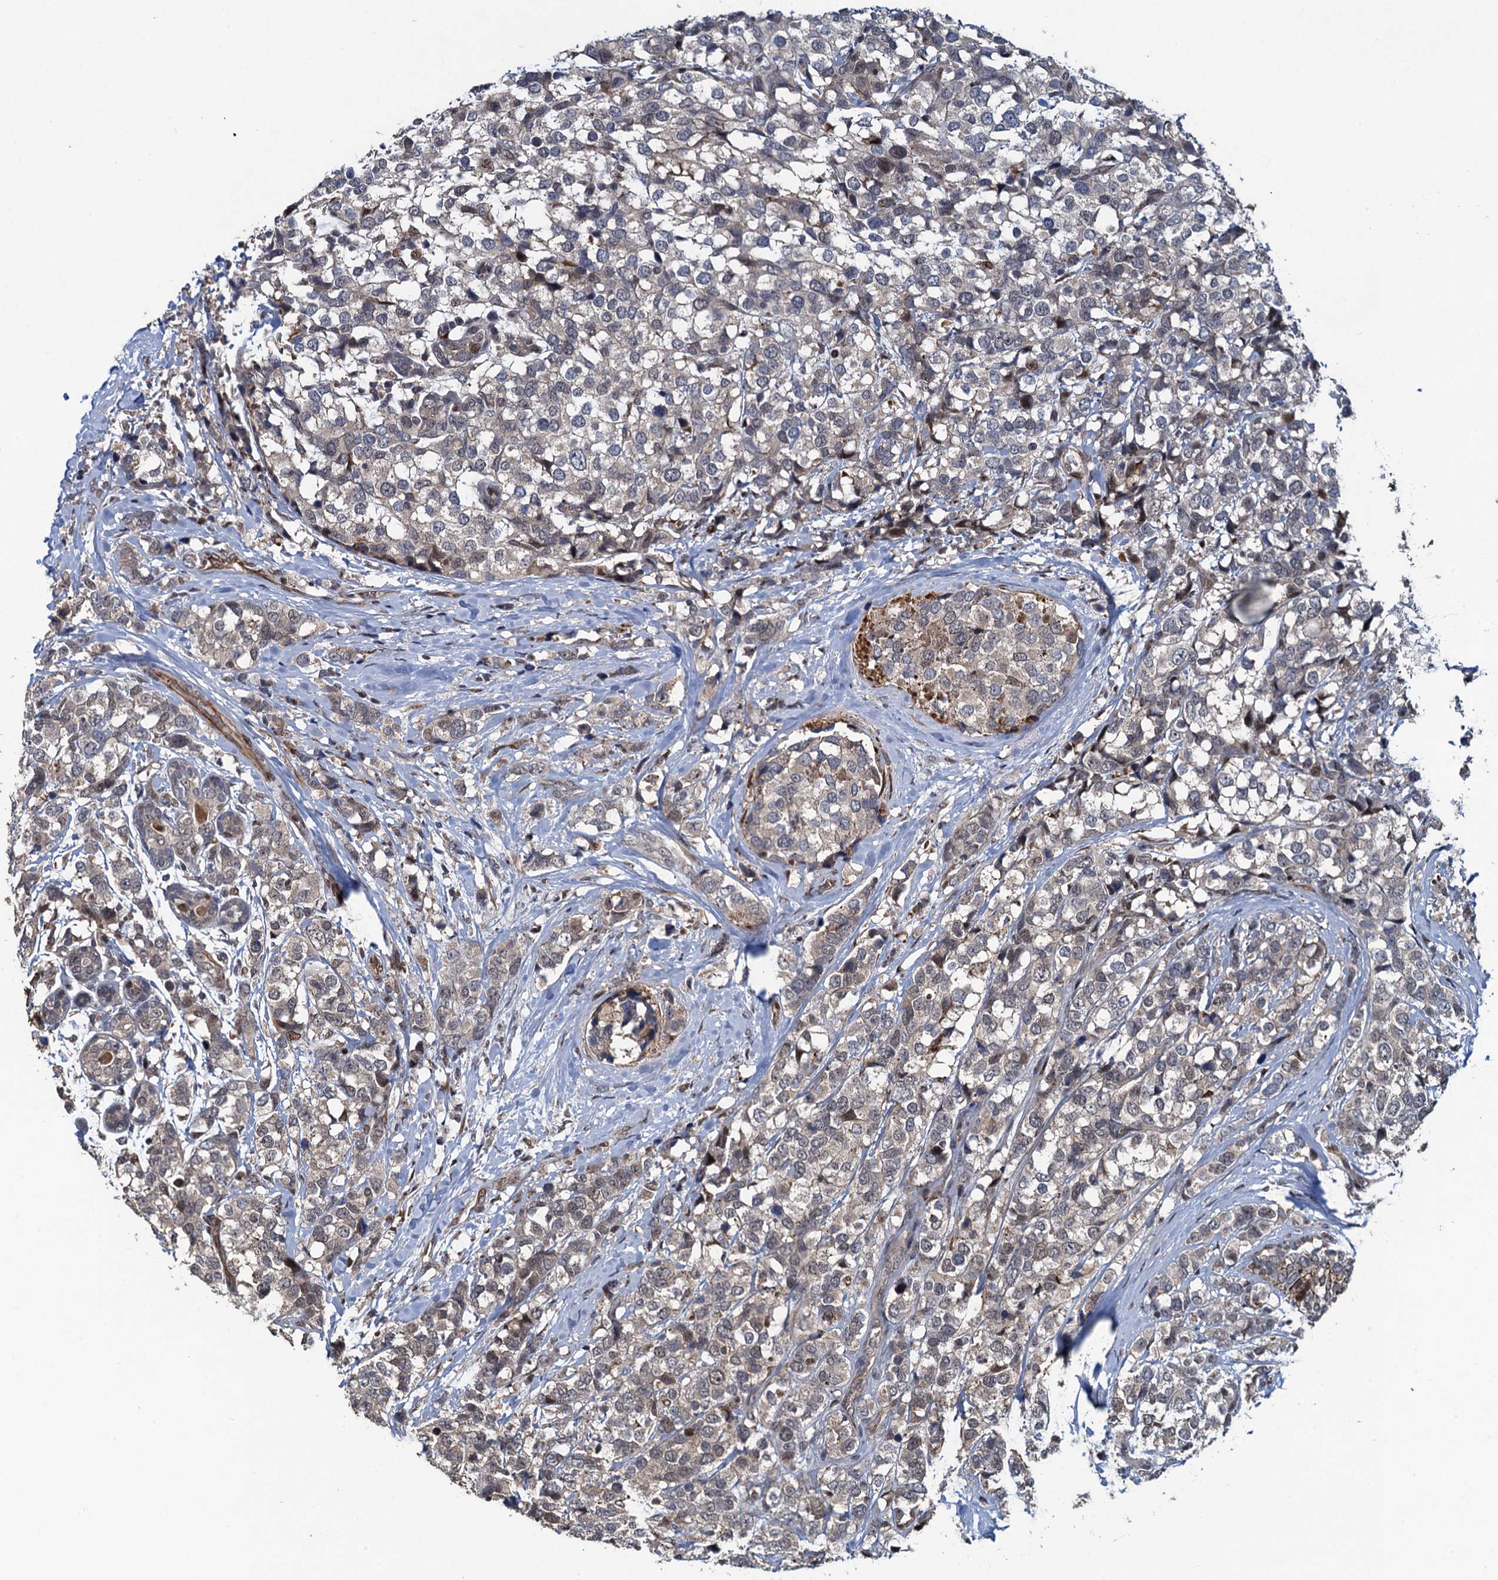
{"staining": {"intensity": "weak", "quantity": "<25%", "location": "cytoplasmic/membranous"}, "tissue": "breast cancer", "cell_type": "Tumor cells", "image_type": "cancer", "snomed": [{"axis": "morphology", "description": "Lobular carcinoma"}, {"axis": "topography", "description": "Breast"}], "caption": "This is a micrograph of IHC staining of breast lobular carcinoma, which shows no expression in tumor cells. (DAB (3,3'-diaminobenzidine) immunohistochemistry, high magnification).", "gene": "ATOSA", "patient": {"sex": "female", "age": 59}}